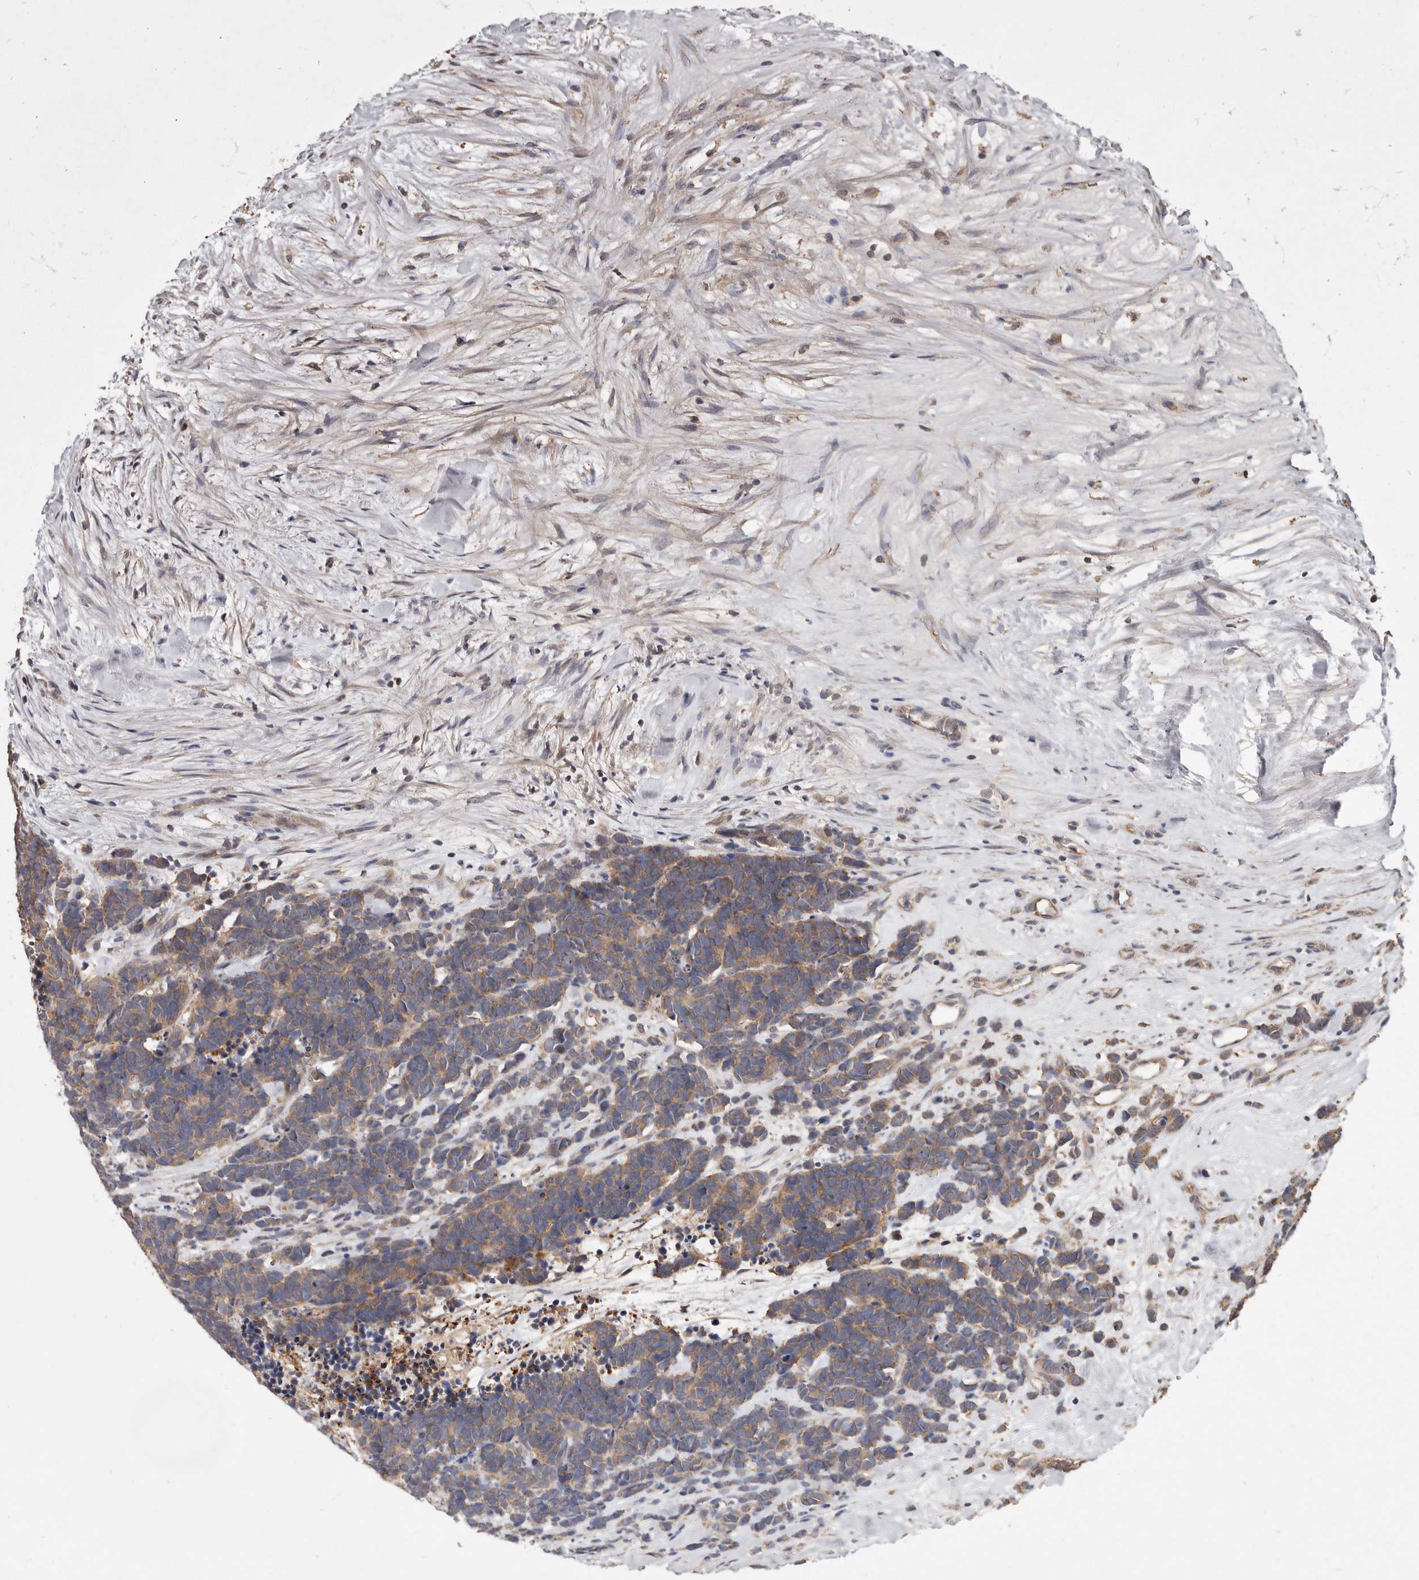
{"staining": {"intensity": "moderate", "quantity": ">75%", "location": "cytoplasmic/membranous"}, "tissue": "carcinoid", "cell_type": "Tumor cells", "image_type": "cancer", "snomed": [{"axis": "morphology", "description": "Carcinoma, NOS"}, {"axis": "morphology", "description": "Carcinoid, malignant, NOS"}, {"axis": "topography", "description": "Urinary bladder"}], "caption": "Protein staining by IHC demonstrates moderate cytoplasmic/membranous positivity in approximately >75% of tumor cells in carcinoma.", "gene": "KIF26B", "patient": {"sex": "male", "age": 57}}